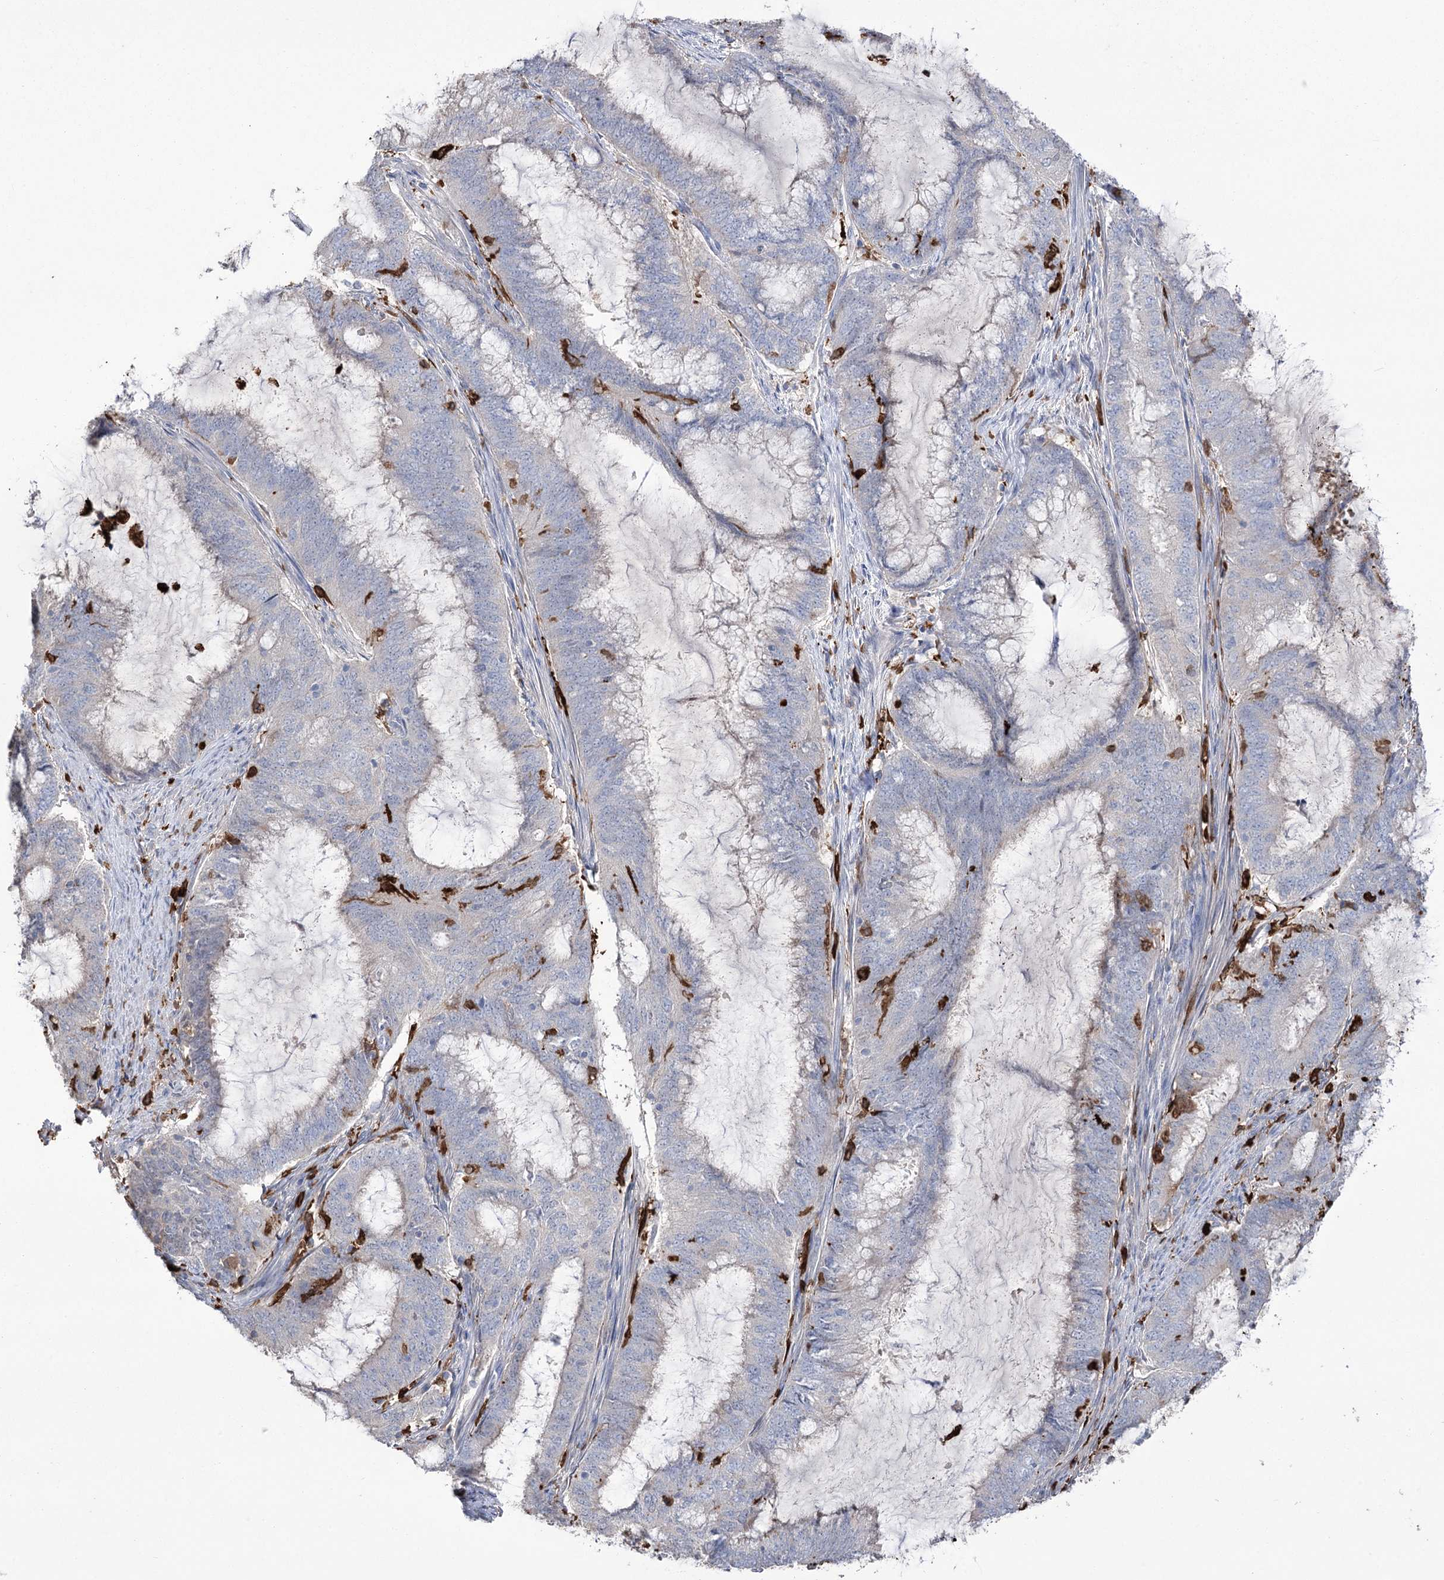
{"staining": {"intensity": "negative", "quantity": "none", "location": "none"}, "tissue": "endometrial cancer", "cell_type": "Tumor cells", "image_type": "cancer", "snomed": [{"axis": "morphology", "description": "Adenocarcinoma, NOS"}, {"axis": "topography", "description": "Endometrium"}], "caption": "Immunohistochemistry of adenocarcinoma (endometrial) reveals no positivity in tumor cells. The staining was performed using DAB to visualize the protein expression in brown, while the nuclei were stained in blue with hematoxylin (Magnification: 20x).", "gene": "ZNF622", "patient": {"sex": "female", "age": 51}}